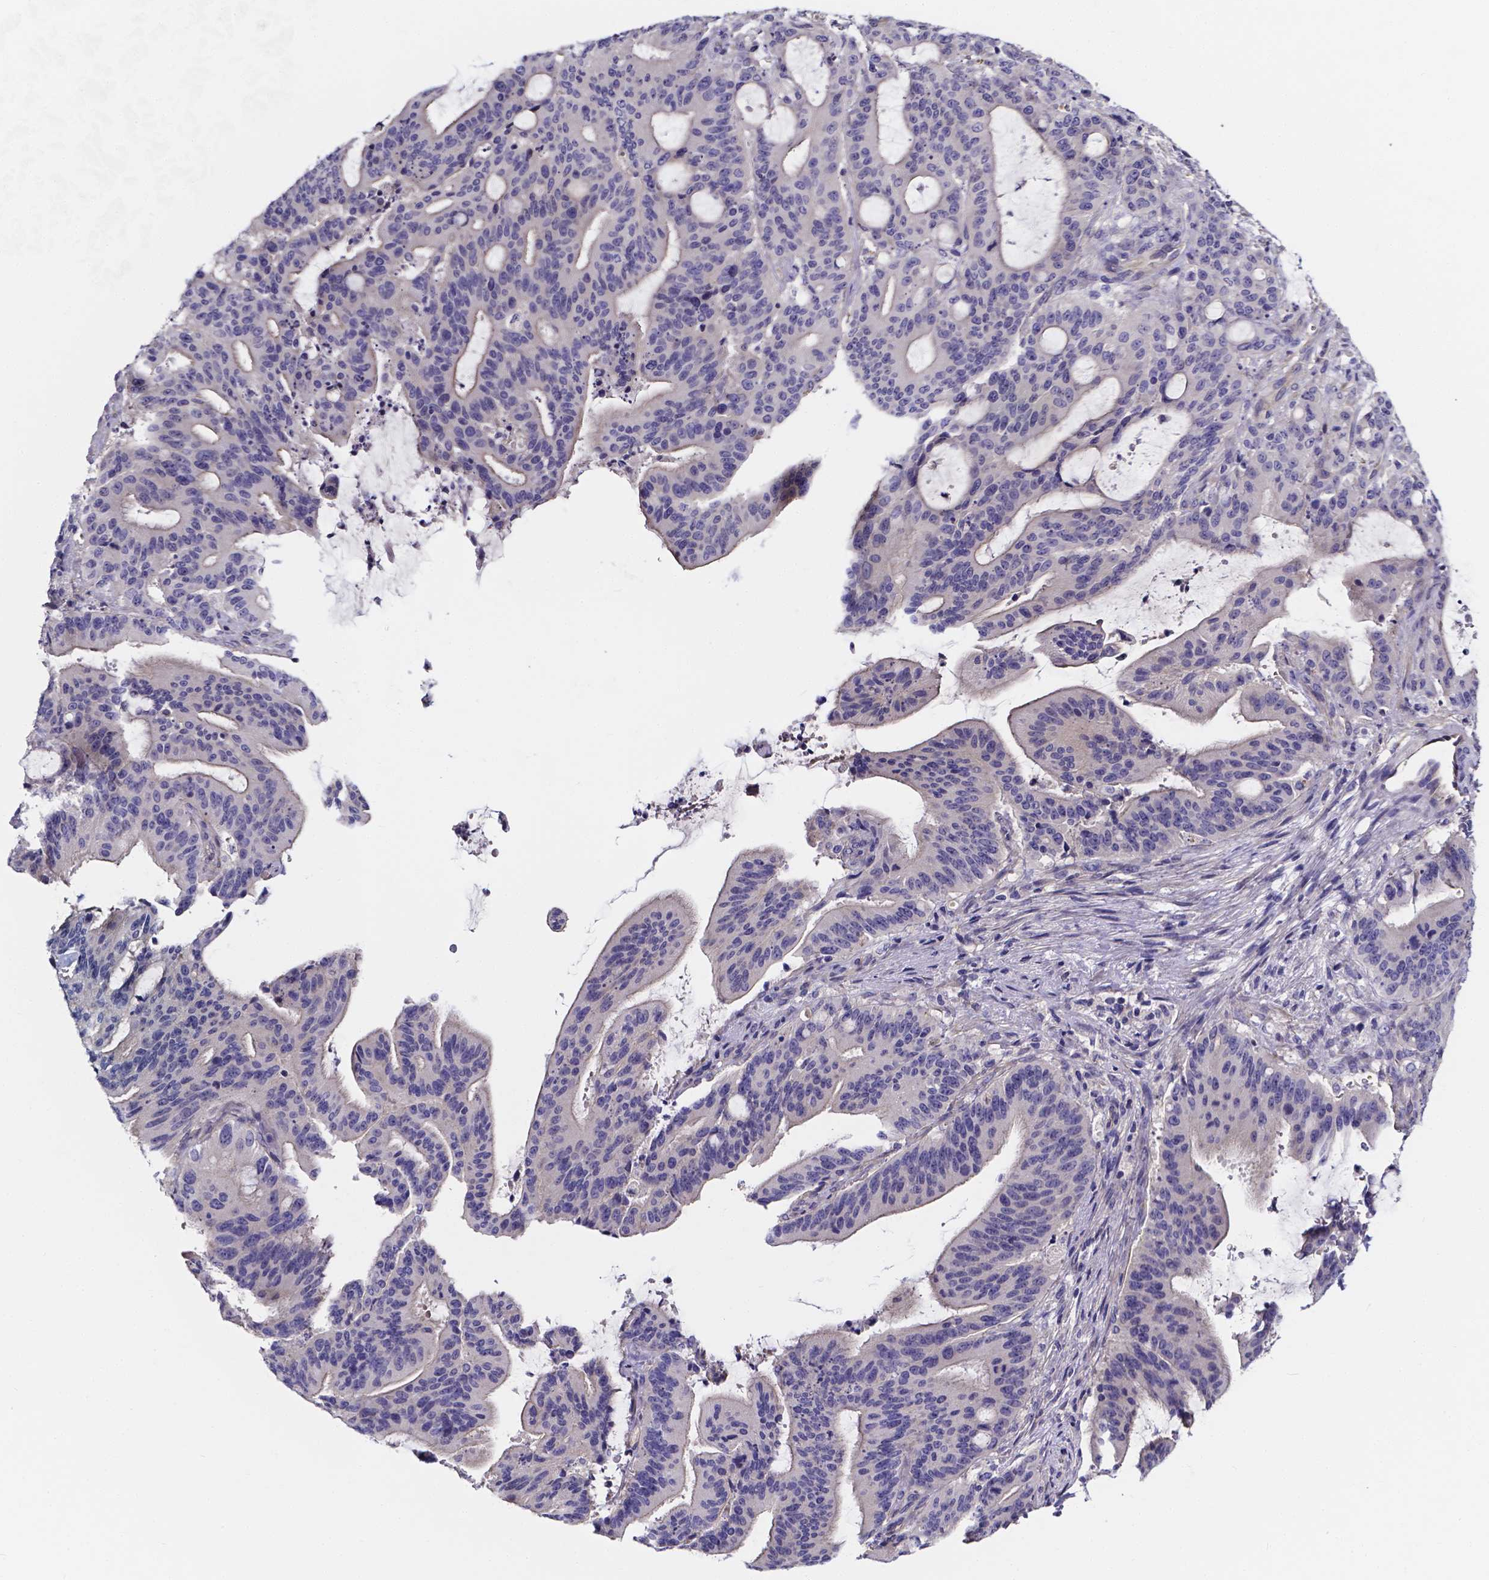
{"staining": {"intensity": "negative", "quantity": "none", "location": "none"}, "tissue": "liver cancer", "cell_type": "Tumor cells", "image_type": "cancer", "snomed": [{"axis": "morphology", "description": "Cholangiocarcinoma"}, {"axis": "topography", "description": "Liver"}], "caption": "IHC photomicrograph of neoplastic tissue: cholangiocarcinoma (liver) stained with DAB demonstrates no significant protein expression in tumor cells.", "gene": "CACNG8", "patient": {"sex": "female", "age": 73}}